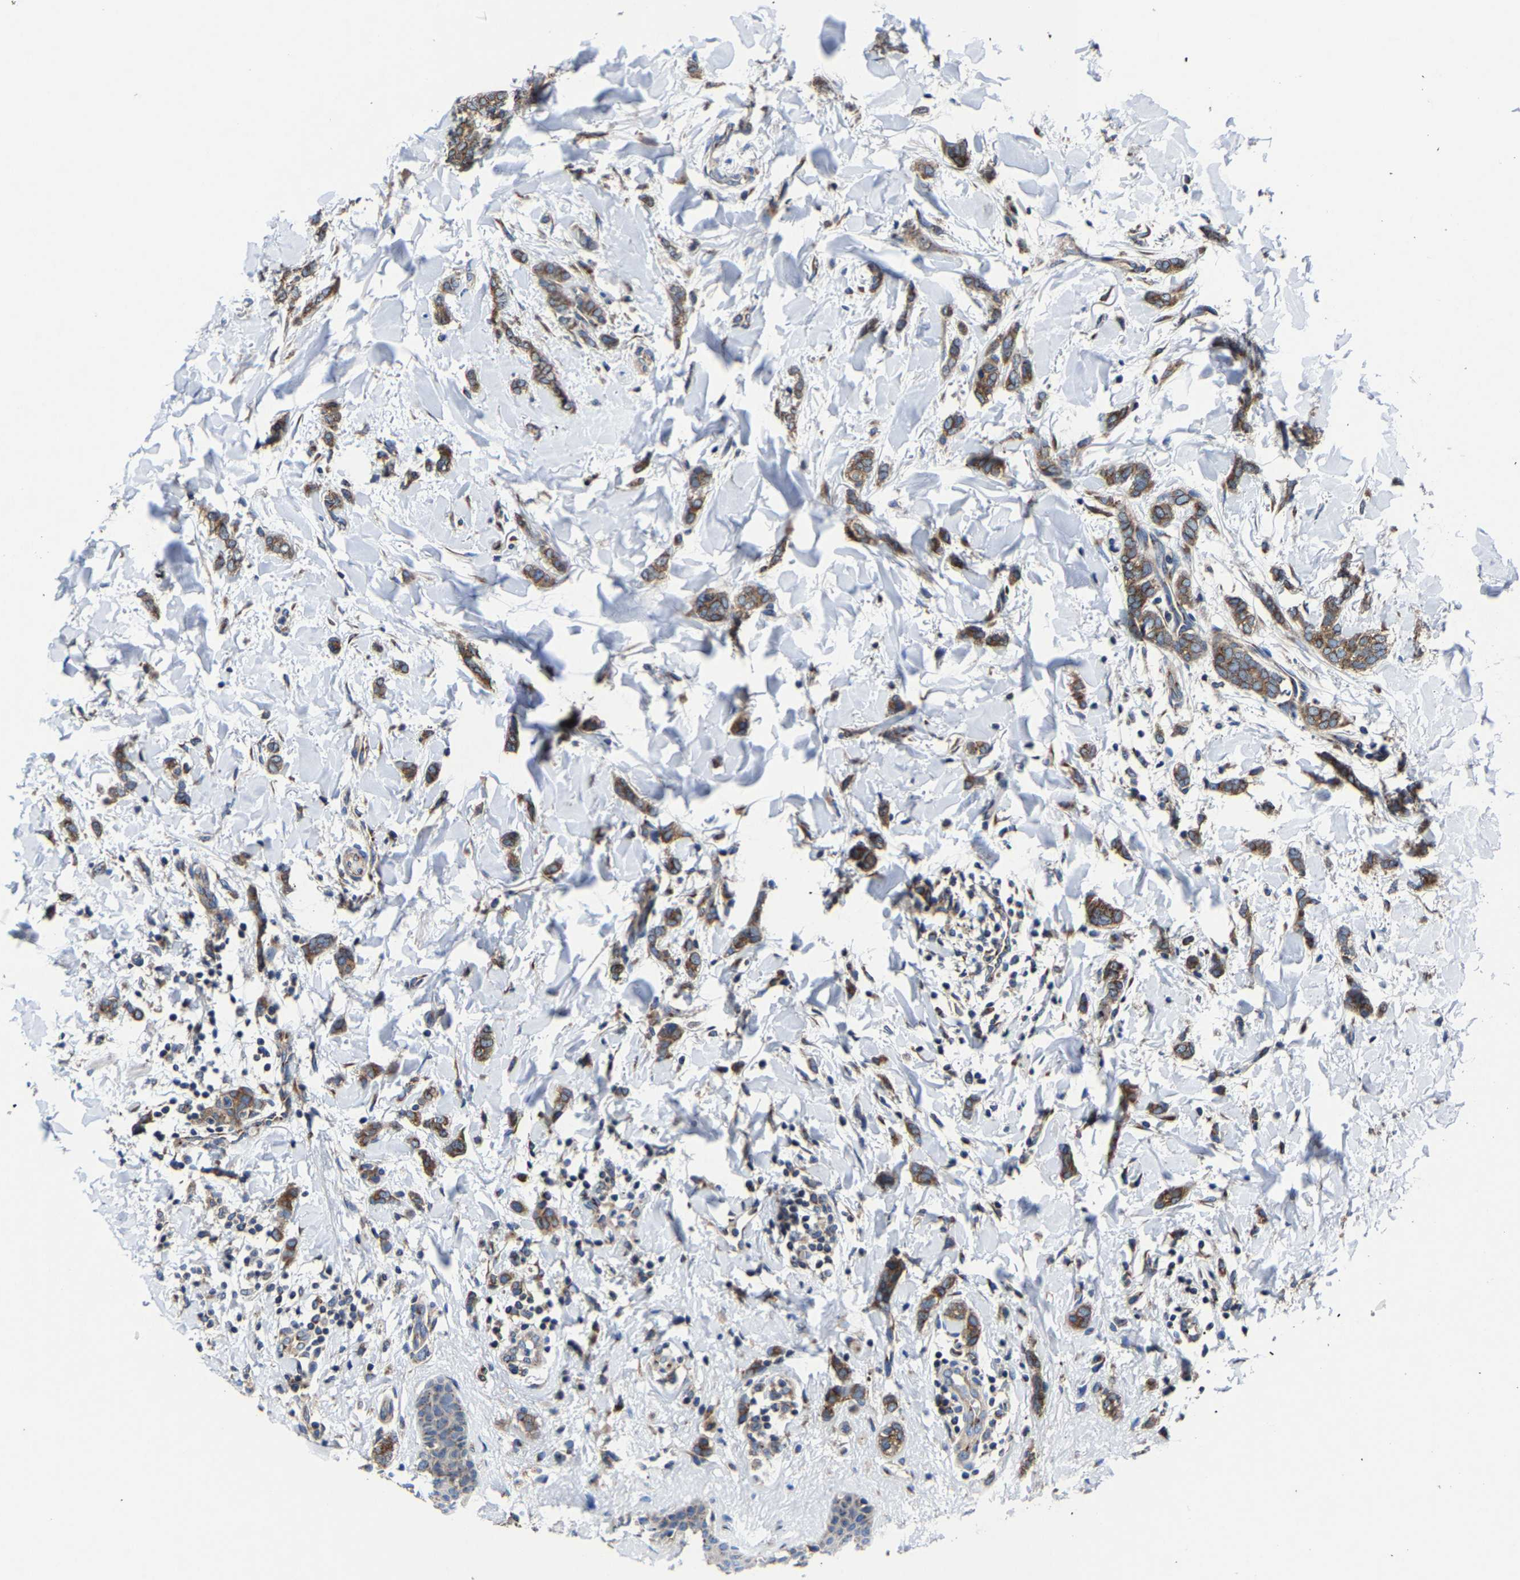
{"staining": {"intensity": "moderate", "quantity": ">75%", "location": "cytoplasmic/membranous"}, "tissue": "breast cancer", "cell_type": "Tumor cells", "image_type": "cancer", "snomed": [{"axis": "morphology", "description": "Lobular carcinoma"}, {"axis": "topography", "description": "Skin"}, {"axis": "topography", "description": "Breast"}], "caption": "DAB (3,3'-diaminobenzidine) immunohistochemical staining of breast cancer (lobular carcinoma) demonstrates moderate cytoplasmic/membranous protein staining in about >75% of tumor cells. Immunohistochemistry stains the protein of interest in brown and the nuclei are stained blue.", "gene": "EBAG9", "patient": {"sex": "female", "age": 46}}